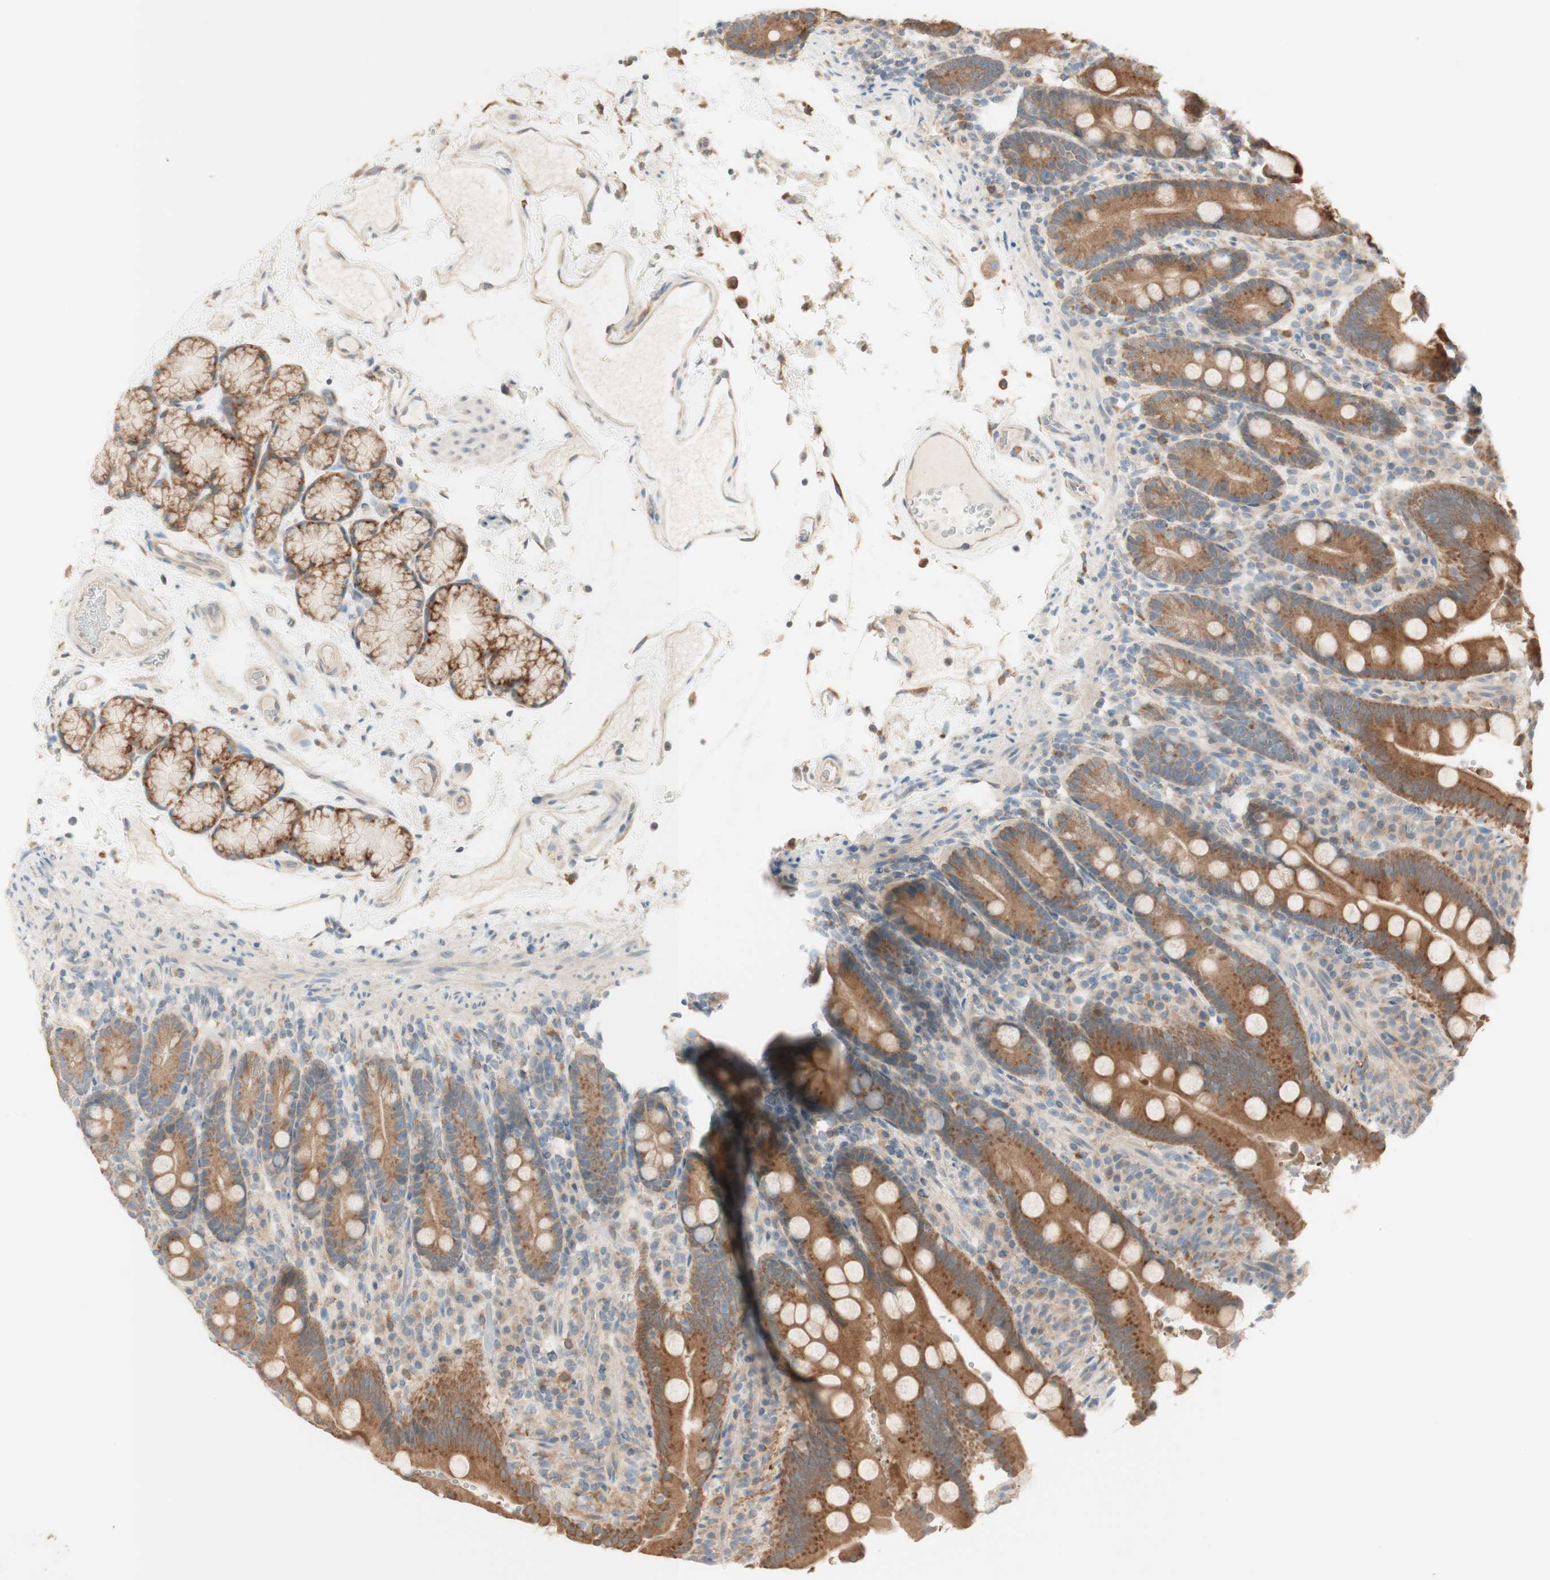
{"staining": {"intensity": "moderate", "quantity": ">75%", "location": "cytoplasmic/membranous"}, "tissue": "duodenum", "cell_type": "Glandular cells", "image_type": "normal", "snomed": [{"axis": "morphology", "description": "Normal tissue, NOS"}, {"axis": "topography", "description": "Small intestine, NOS"}], "caption": "This micrograph demonstrates benign duodenum stained with immunohistochemistry to label a protein in brown. The cytoplasmic/membranous of glandular cells show moderate positivity for the protein. Nuclei are counter-stained blue.", "gene": "CLCN2", "patient": {"sex": "female", "age": 71}}